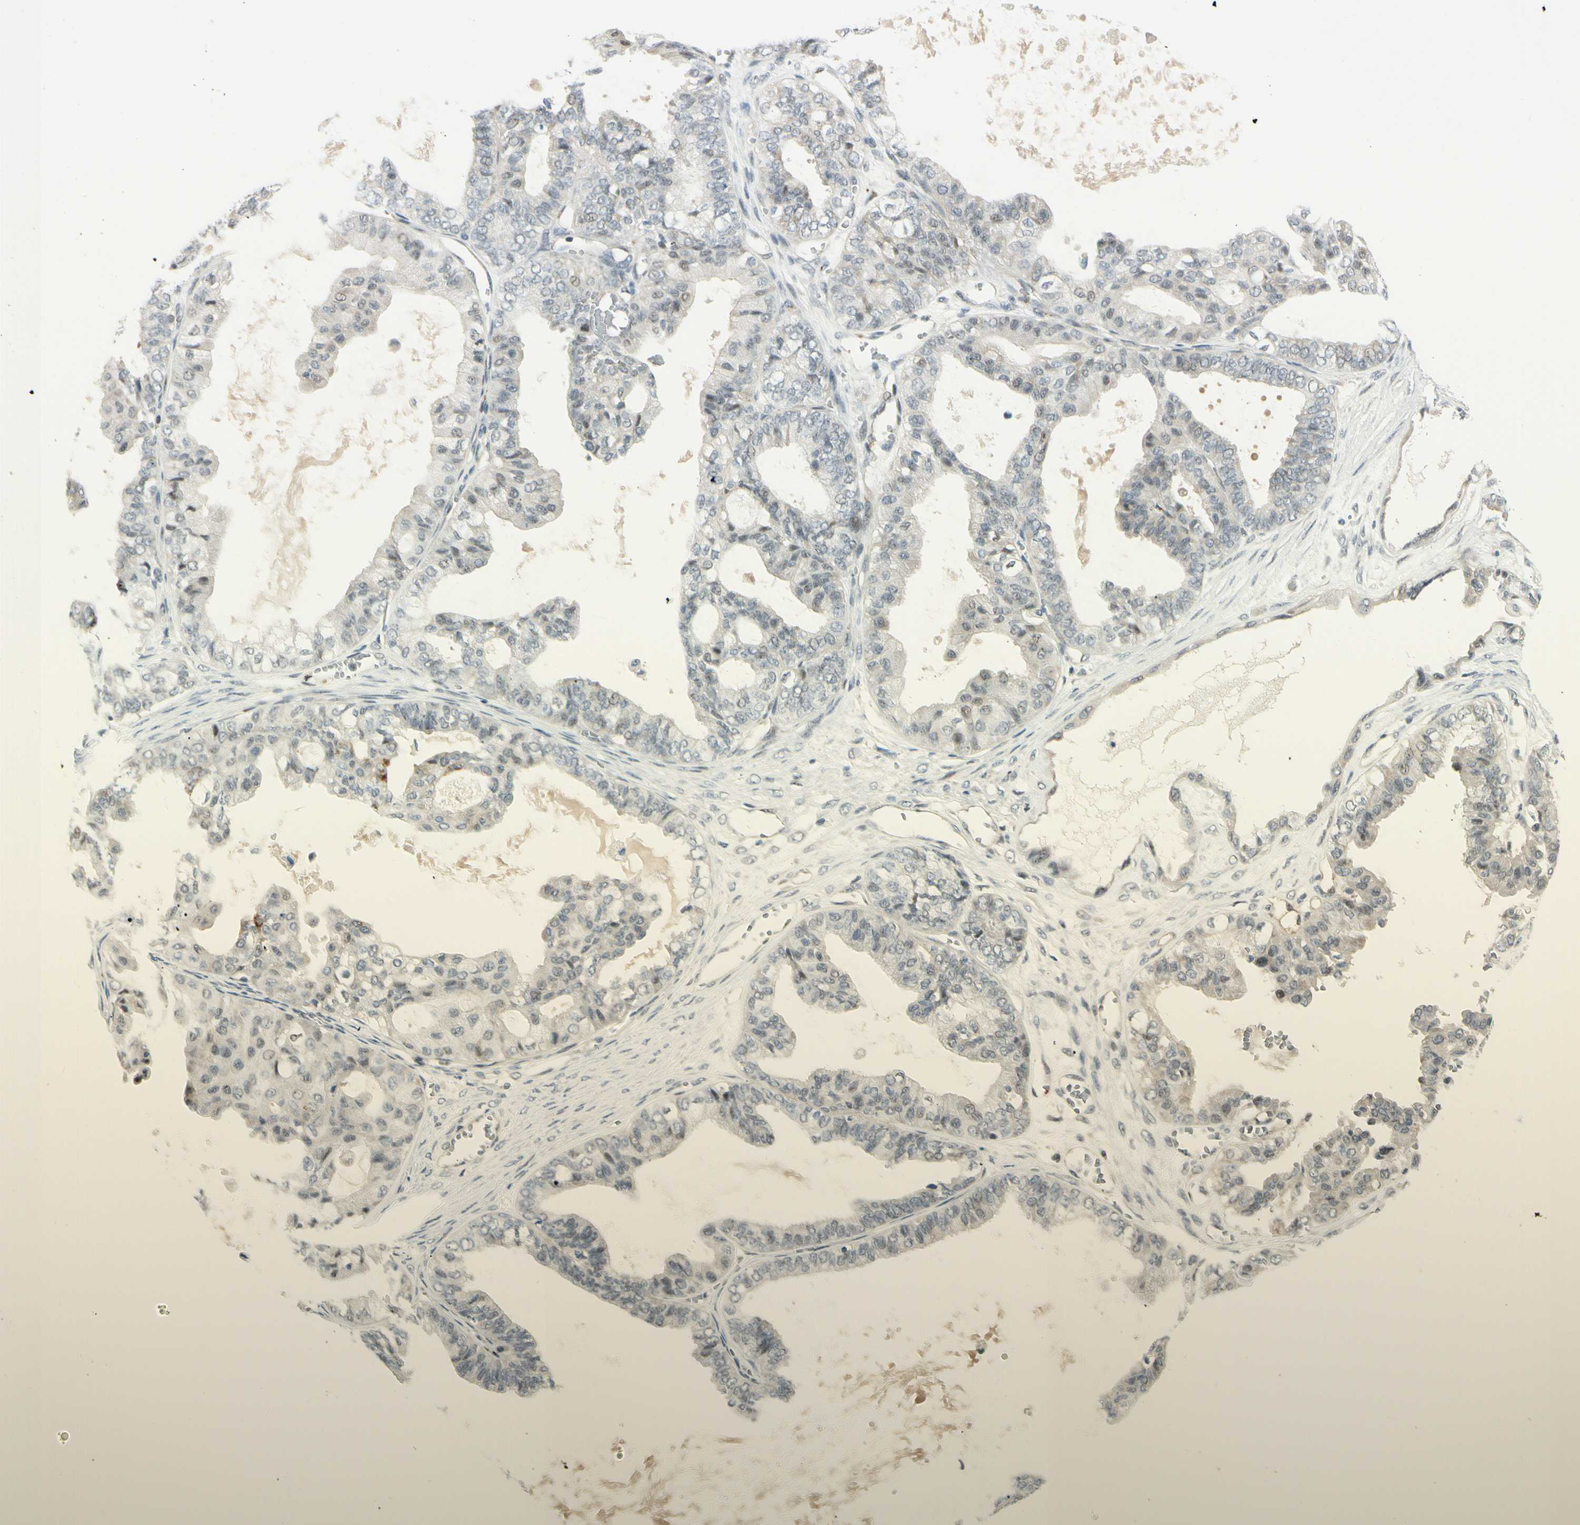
{"staining": {"intensity": "weak", "quantity": "<25%", "location": "nuclear"}, "tissue": "ovarian cancer", "cell_type": "Tumor cells", "image_type": "cancer", "snomed": [{"axis": "morphology", "description": "Carcinoma, NOS"}, {"axis": "morphology", "description": "Carcinoma, endometroid"}, {"axis": "topography", "description": "Ovary"}], "caption": "Immunohistochemistry (IHC) of human ovarian cancer reveals no expression in tumor cells.", "gene": "B4GALNT1", "patient": {"sex": "female", "age": 50}}